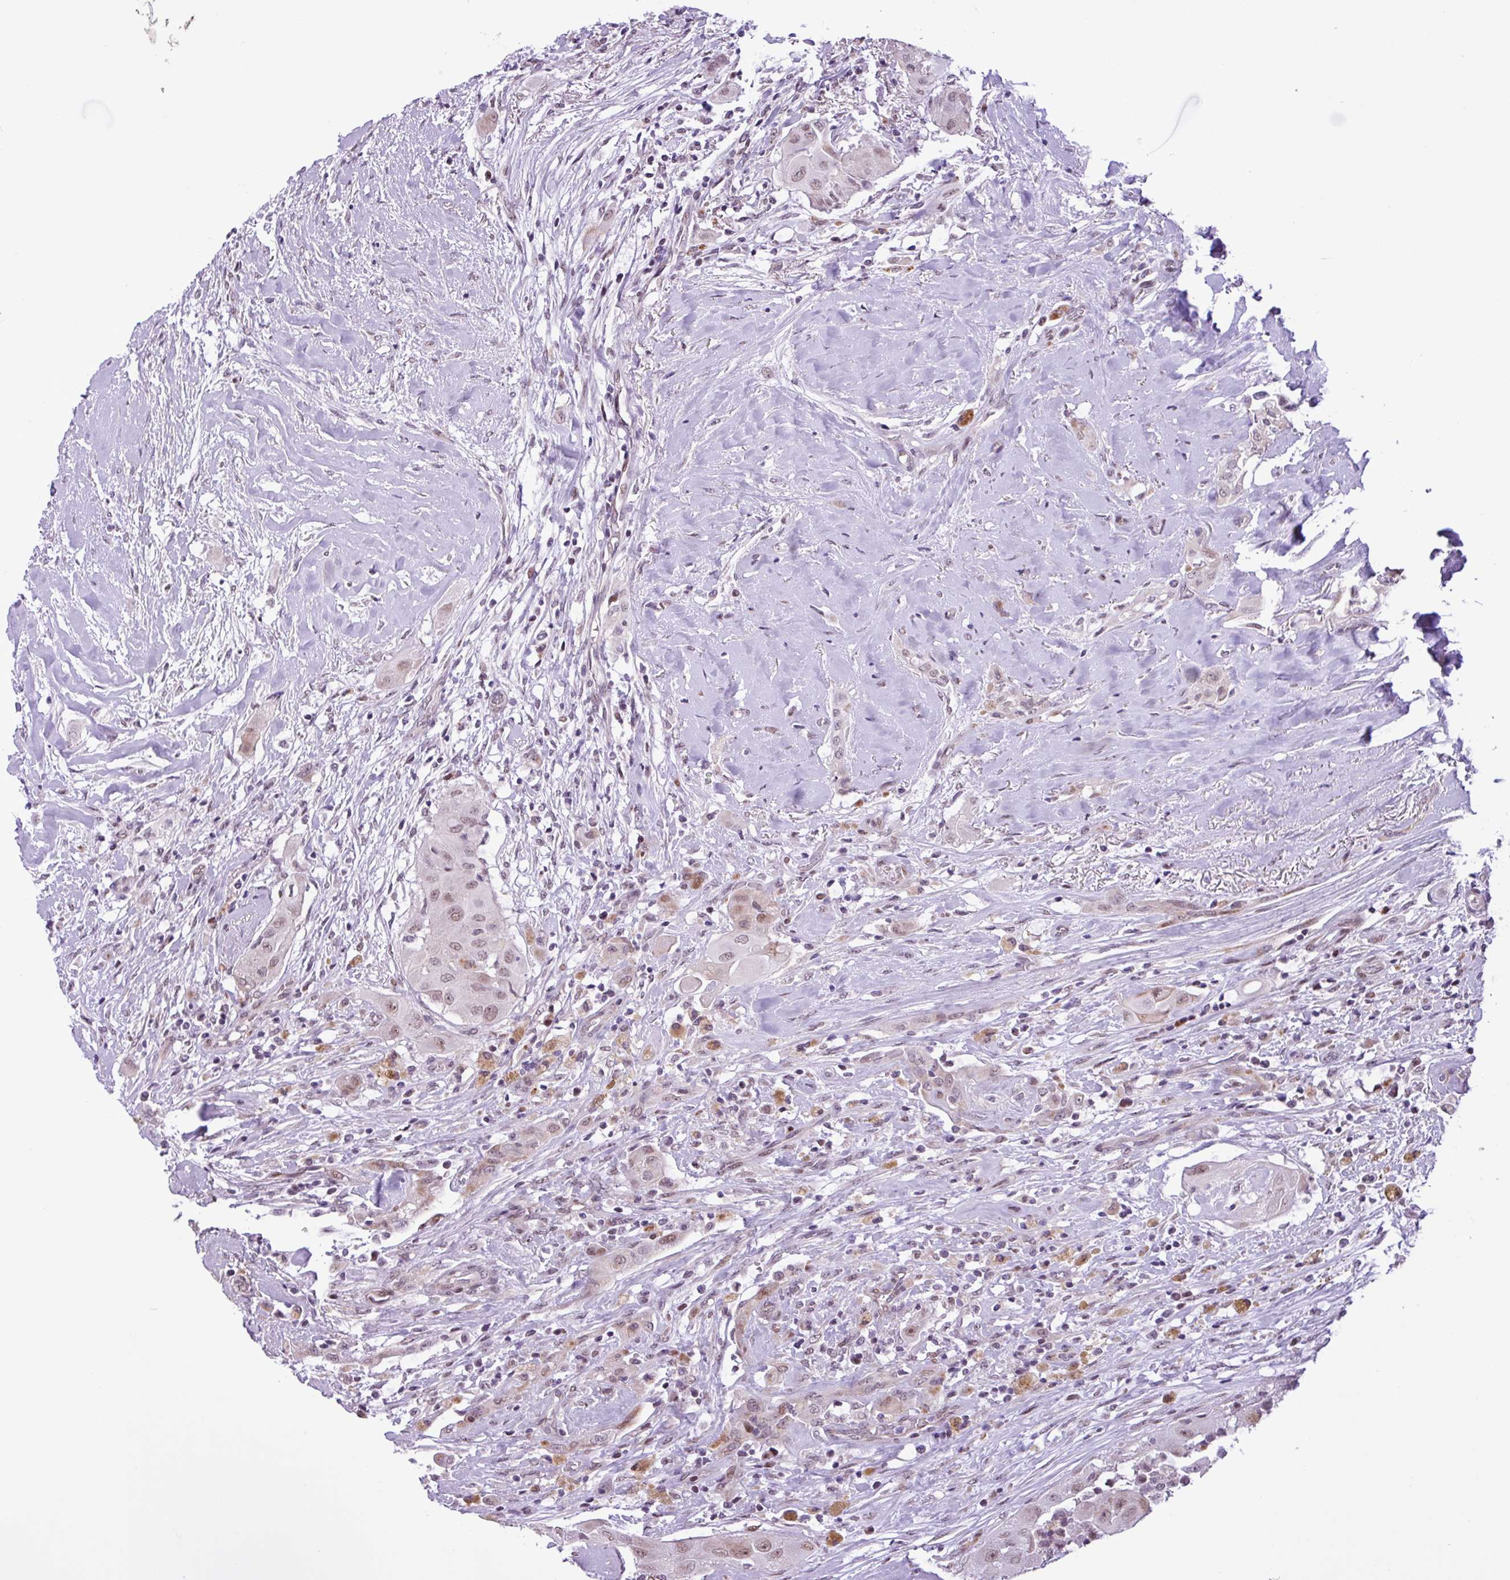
{"staining": {"intensity": "weak", "quantity": ">75%", "location": "nuclear"}, "tissue": "thyroid cancer", "cell_type": "Tumor cells", "image_type": "cancer", "snomed": [{"axis": "morphology", "description": "Papillary adenocarcinoma, NOS"}, {"axis": "topography", "description": "Thyroid gland"}], "caption": "This photomicrograph demonstrates thyroid cancer stained with IHC to label a protein in brown. The nuclear of tumor cells show weak positivity for the protein. Nuclei are counter-stained blue.", "gene": "ZNF354A", "patient": {"sex": "female", "age": 59}}